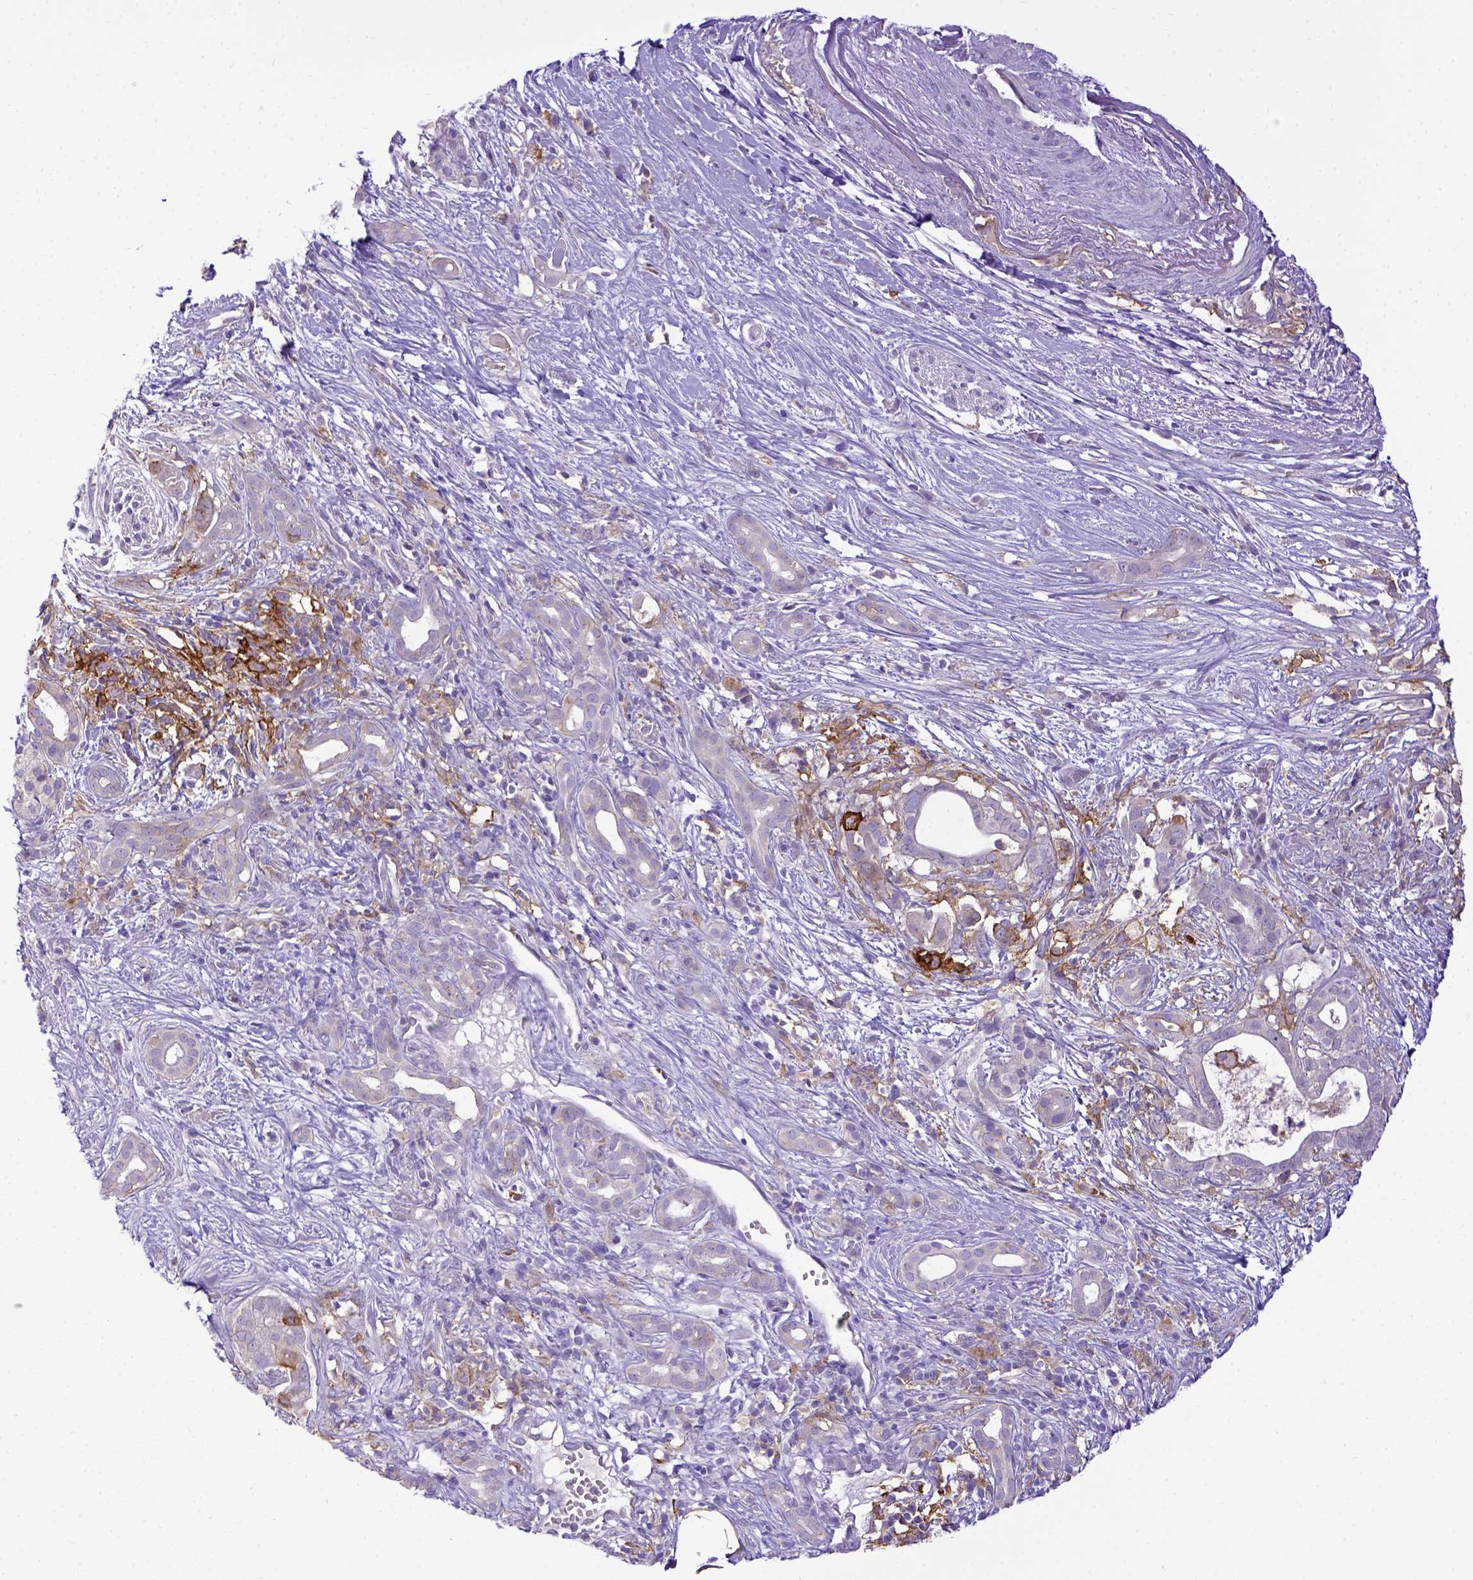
{"staining": {"intensity": "negative", "quantity": "none", "location": "none"}, "tissue": "pancreatic cancer", "cell_type": "Tumor cells", "image_type": "cancer", "snomed": [{"axis": "morphology", "description": "Adenocarcinoma, NOS"}, {"axis": "topography", "description": "Pancreas"}], "caption": "This is an immunohistochemistry photomicrograph of human adenocarcinoma (pancreatic). There is no expression in tumor cells.", "gene": "CD40", "patient": {"sex": "male", "age": 61}}